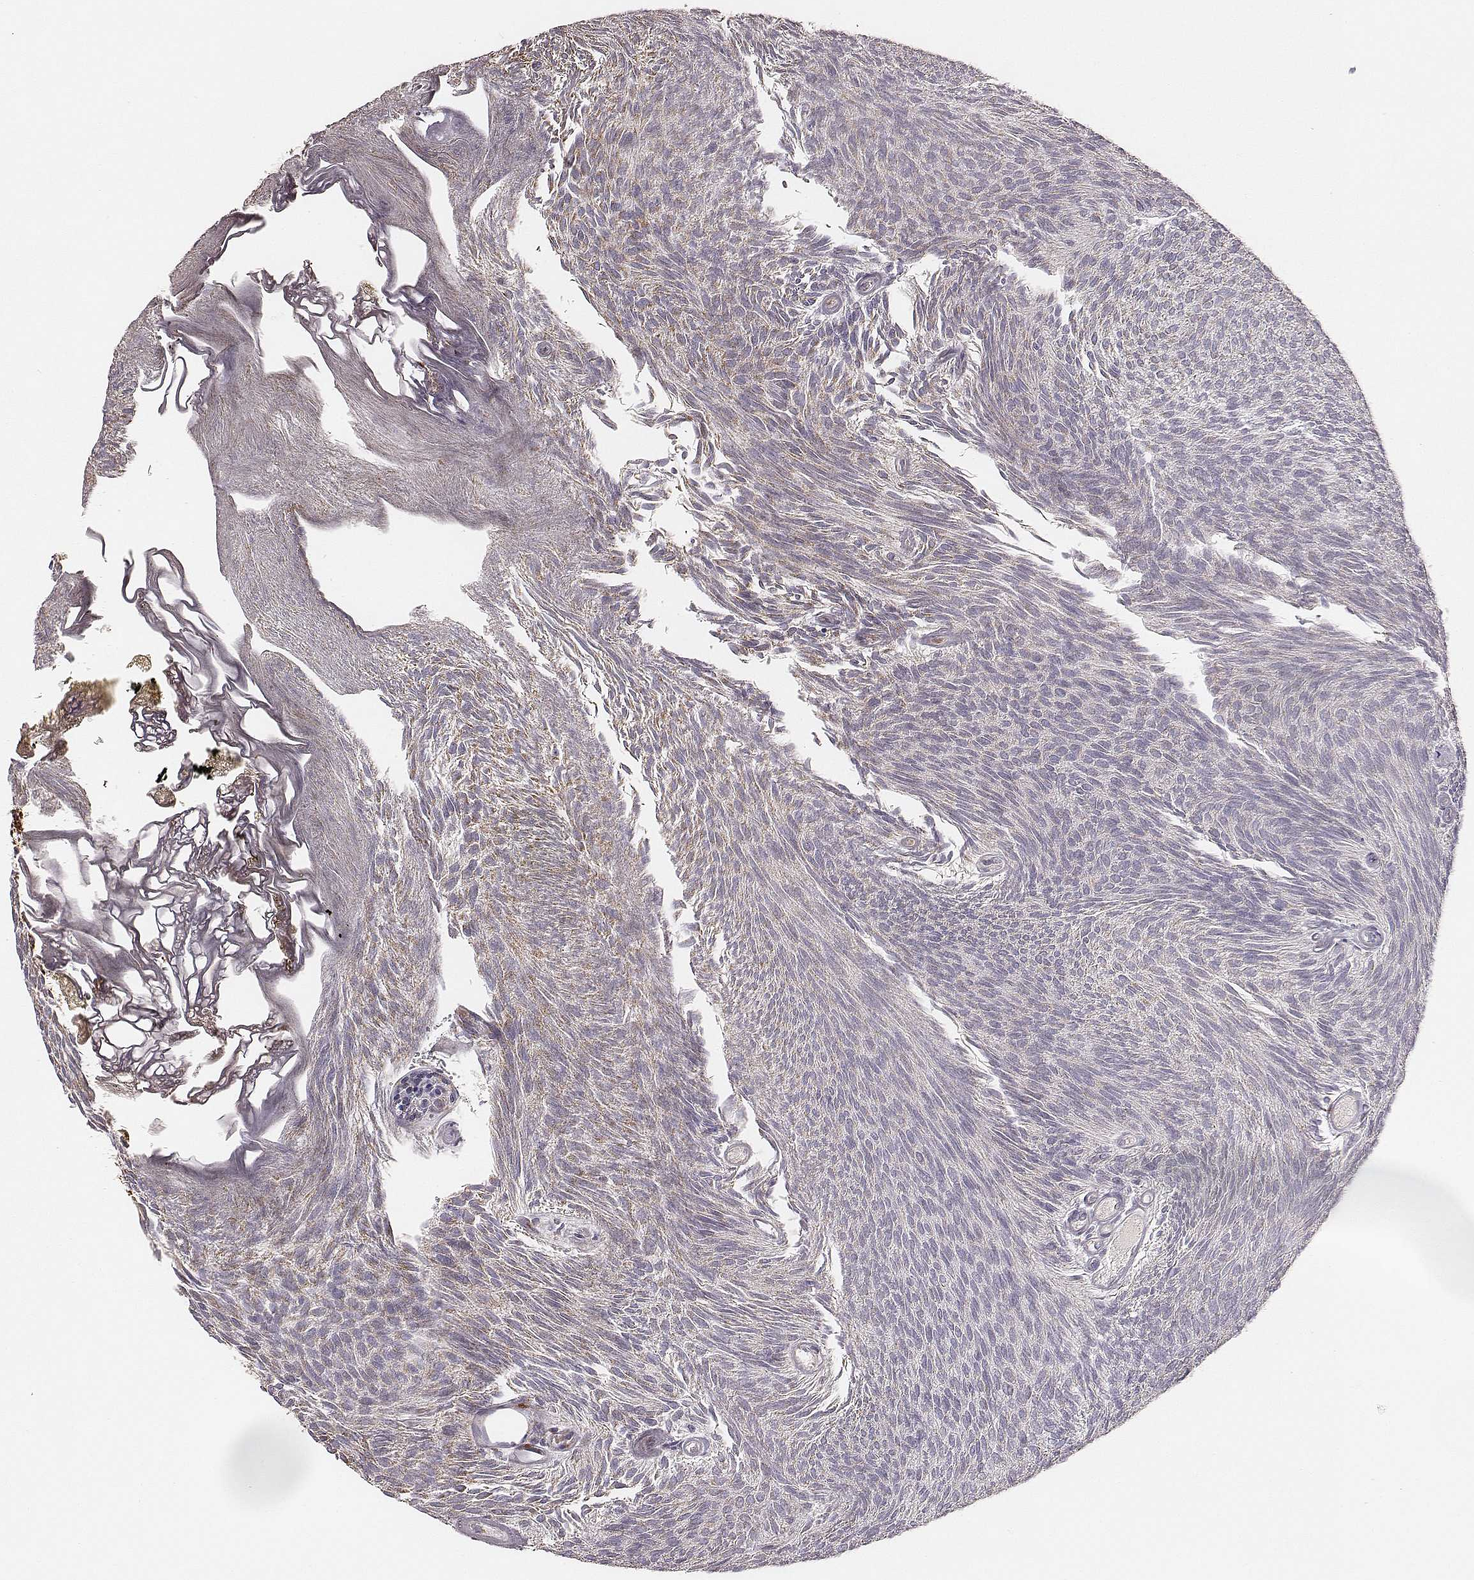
{"staining": {"intensity": "moderate", "quantity": "<25%", "location": "cytoplasmic/membranous"}, "tissue": "urothelial cancer", "cell_type": "Tumor cells", "image_type": "cancer", "snomed": [{"axis": "morphology", "description": "Urothelial carcinoma, Low grade"}, {"axis": "topography", "description": "Urinary bladder"}], "caption": "A brown stain highlights moderate cytoplasmic/membranous positivity of a protein in human urothelial carcinoma (low-grade) tumor cells. The protein of interest is shown in brown color, while the nuclei are stained blue.", "gene": "TUFM", "patient": {"sex": "male", "age": 77}}